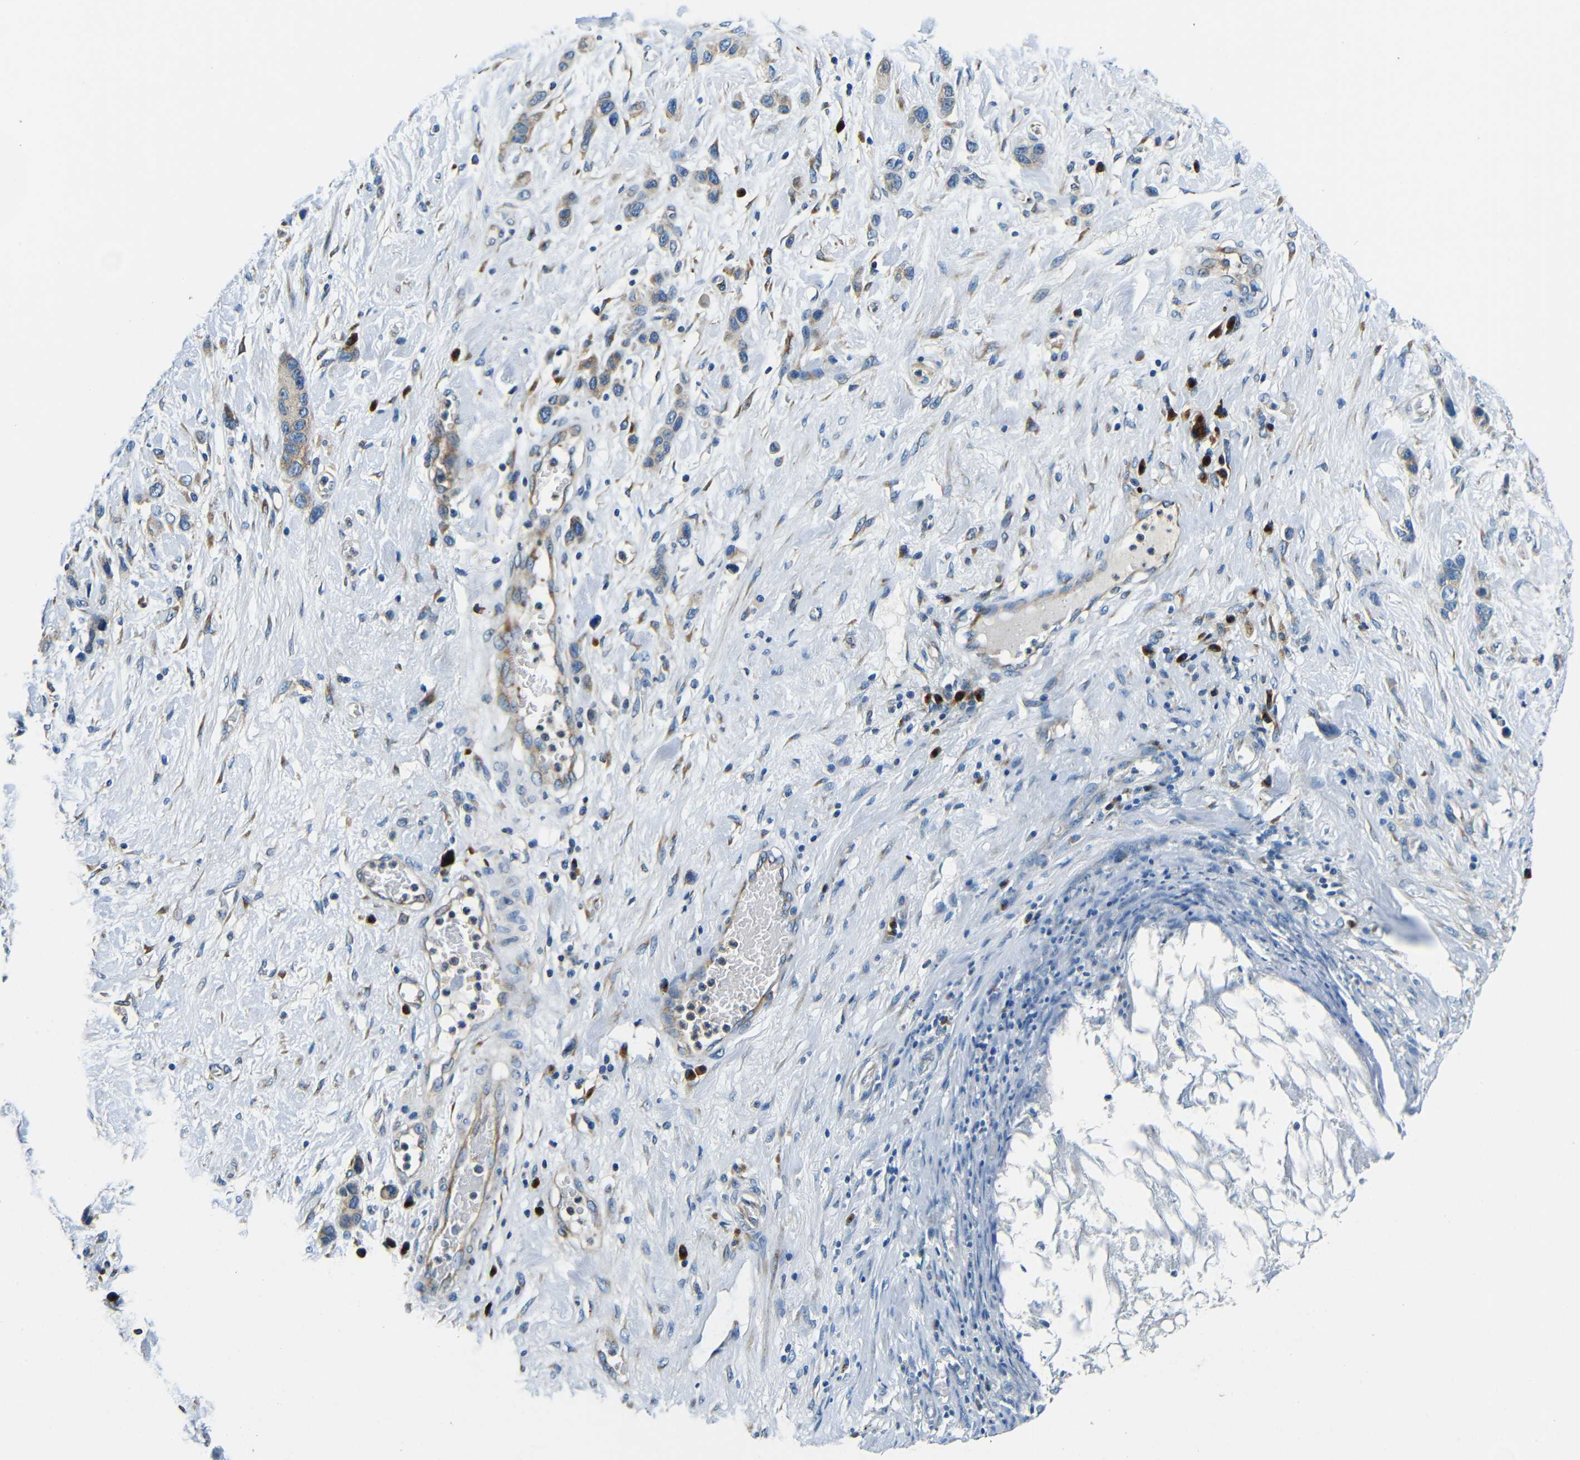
{"staining": {"intensity": "weak", "quantity": ">75%", "location": "cytoplasmic/membranous"}, "tissue": "stomach cancer", "cell_type": "Tumor cells", "image_type": "cancer", "snomed": [{"axis": "morphology", "description": "Adenocarcinoma, NOS"}, {"axis": "morphology", "description": "Adenocarcinoma, High grade"}, {"axis": "topography", "description": "Stomach, upper"}, {"axis": "topography", "description": "Stomach, lower"}], "caption": "Stomach adenocarcinoma stained with a brown dye demonstrates weak cytoplasmic/membranous positive staining in approximately >75% of tumor cells.", "gene": "USO1", "patient": {"sex": "female", "age": 65}}